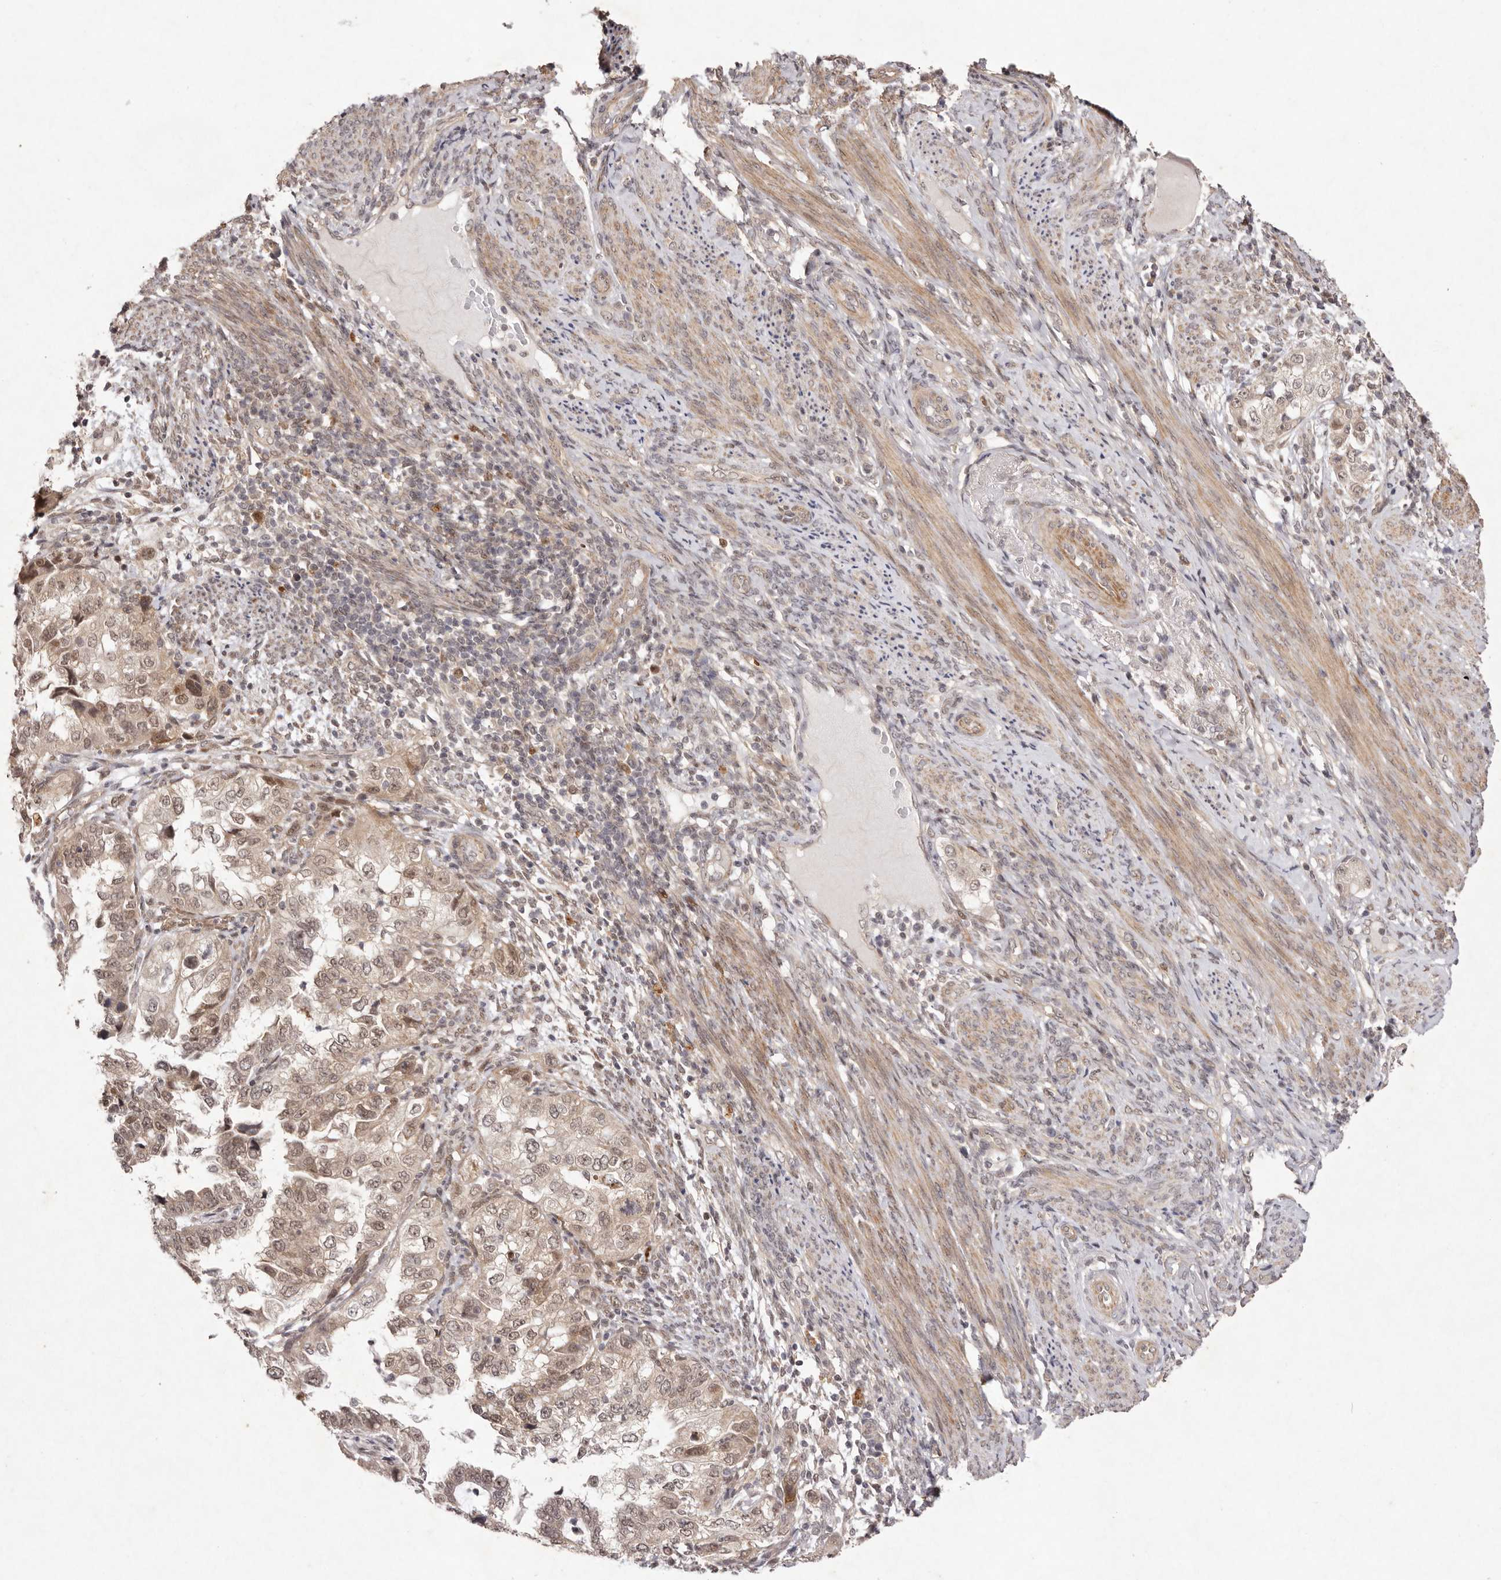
{"staining": {"intensity": "weak", "quantity": ">75%", "location": "cytoplasmic/membranous,nuclear"}, "tissue": "endometrial cancer", "cell_type": "Tumor cells", "image_type": "cancer", "snomed": [{"axis": "morphology", "description": "Adenocarcinoma, NOS"}, {"axis": "topography", "description": "Endometrium"}], "caption": "Endometrial cancer (adenocarcinoma) was stained to show a protein in brown. There is low levels of weak cytoplasmic/membranous and nuclear expression in about >75% of tumor cells.", "gene": "BUD31", "patient": {"sex": "female", "age": 85}}